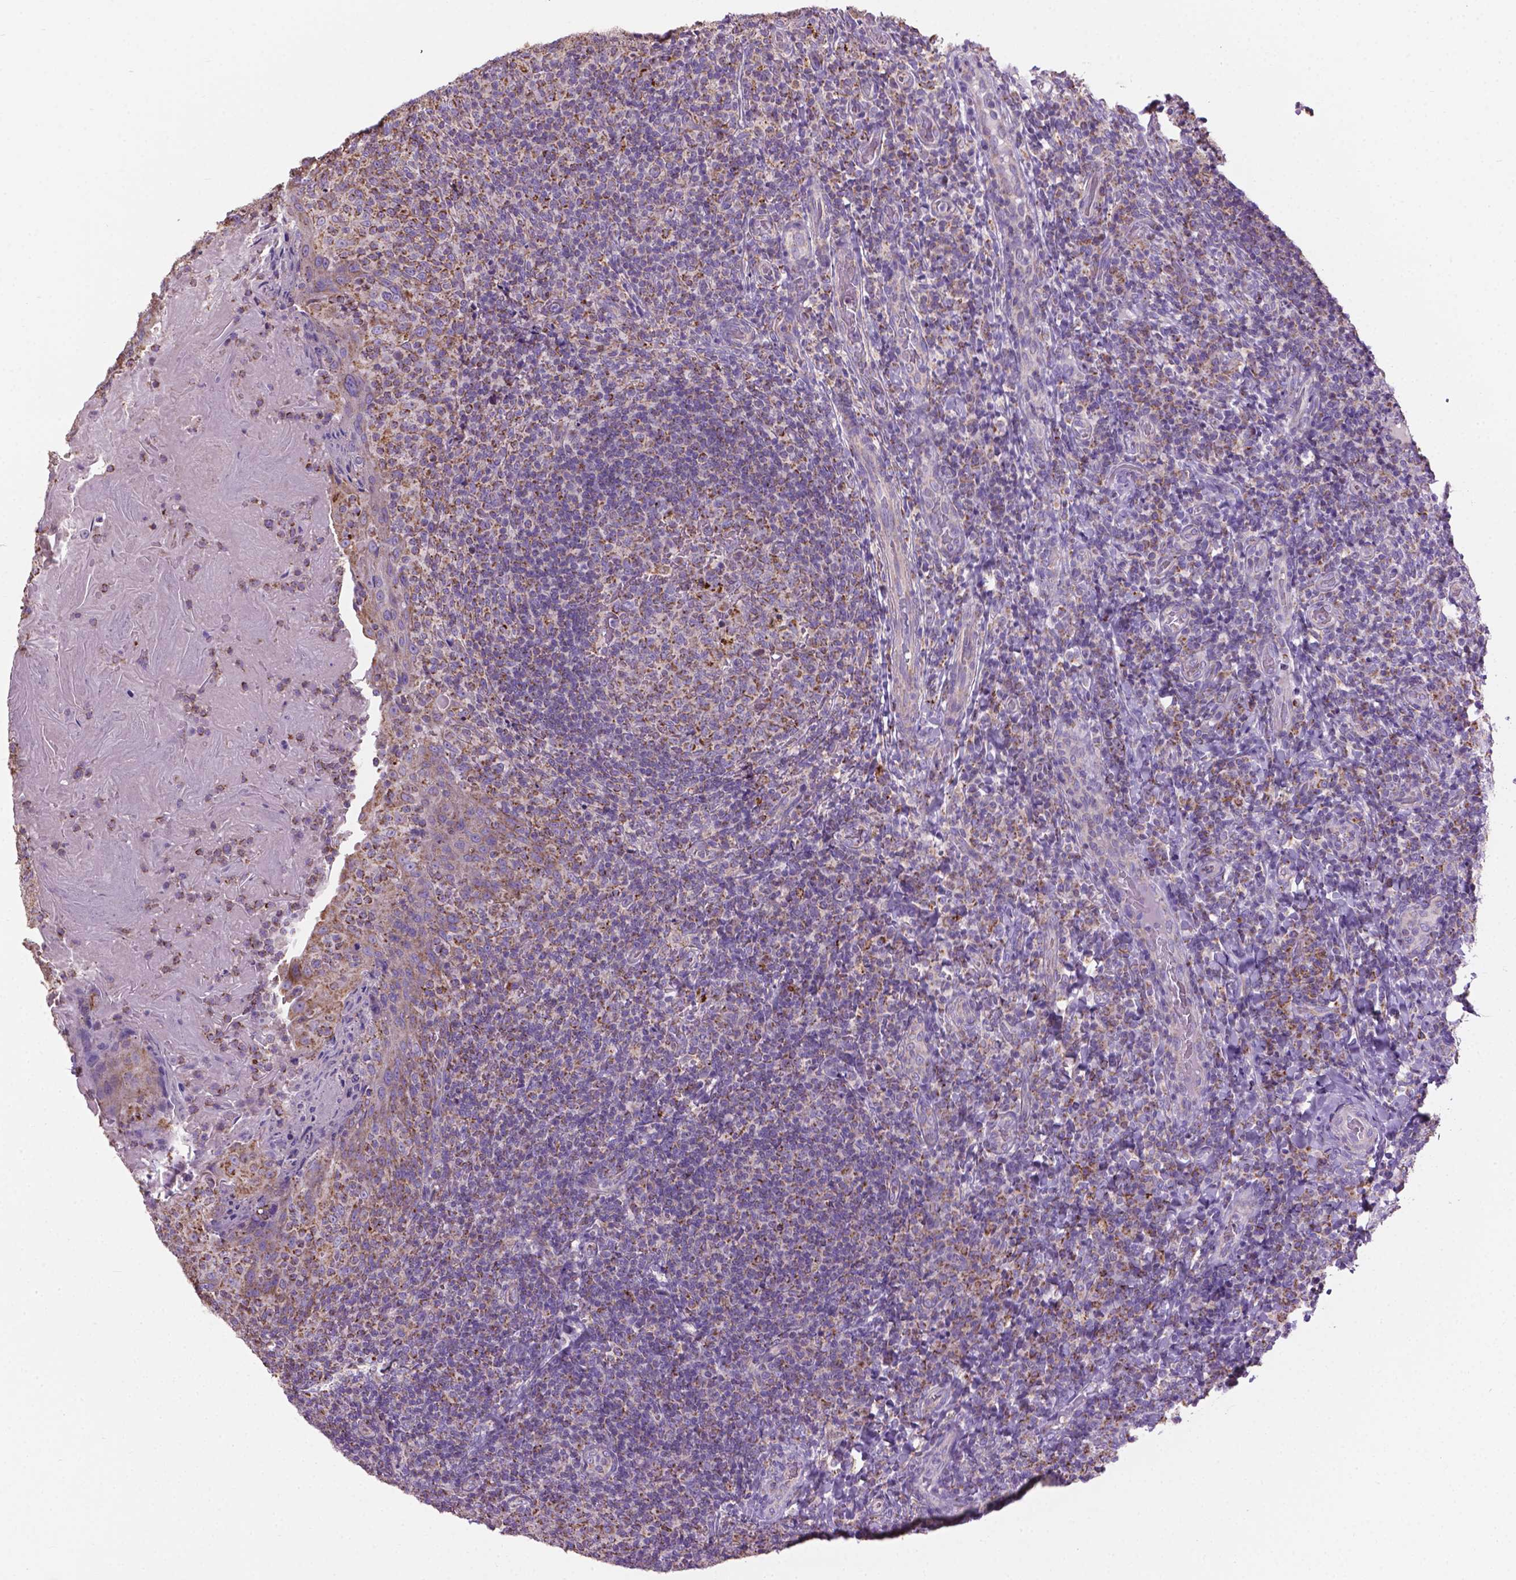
{"staining": {"intensity": "strong", "quantity": "25%-75%", "location": "cytoplasmic/membranous"}, "tissue": "tonsil", "cell_type": "Germinal center cells", "image_type": "normal", "snomed": [{"axis": "morphology", "description": "Normal tissue, NOS"}, {"axis": "topography", "description": "Tonsil"}], "caption": "The histopathology image displays a brown stain indicating the presence of a protein in the cytoplasmic/membranous of germinal center cells in tonsil.", "gene": "VDAC1", "patient": {"sex": "male", "age": 17}}